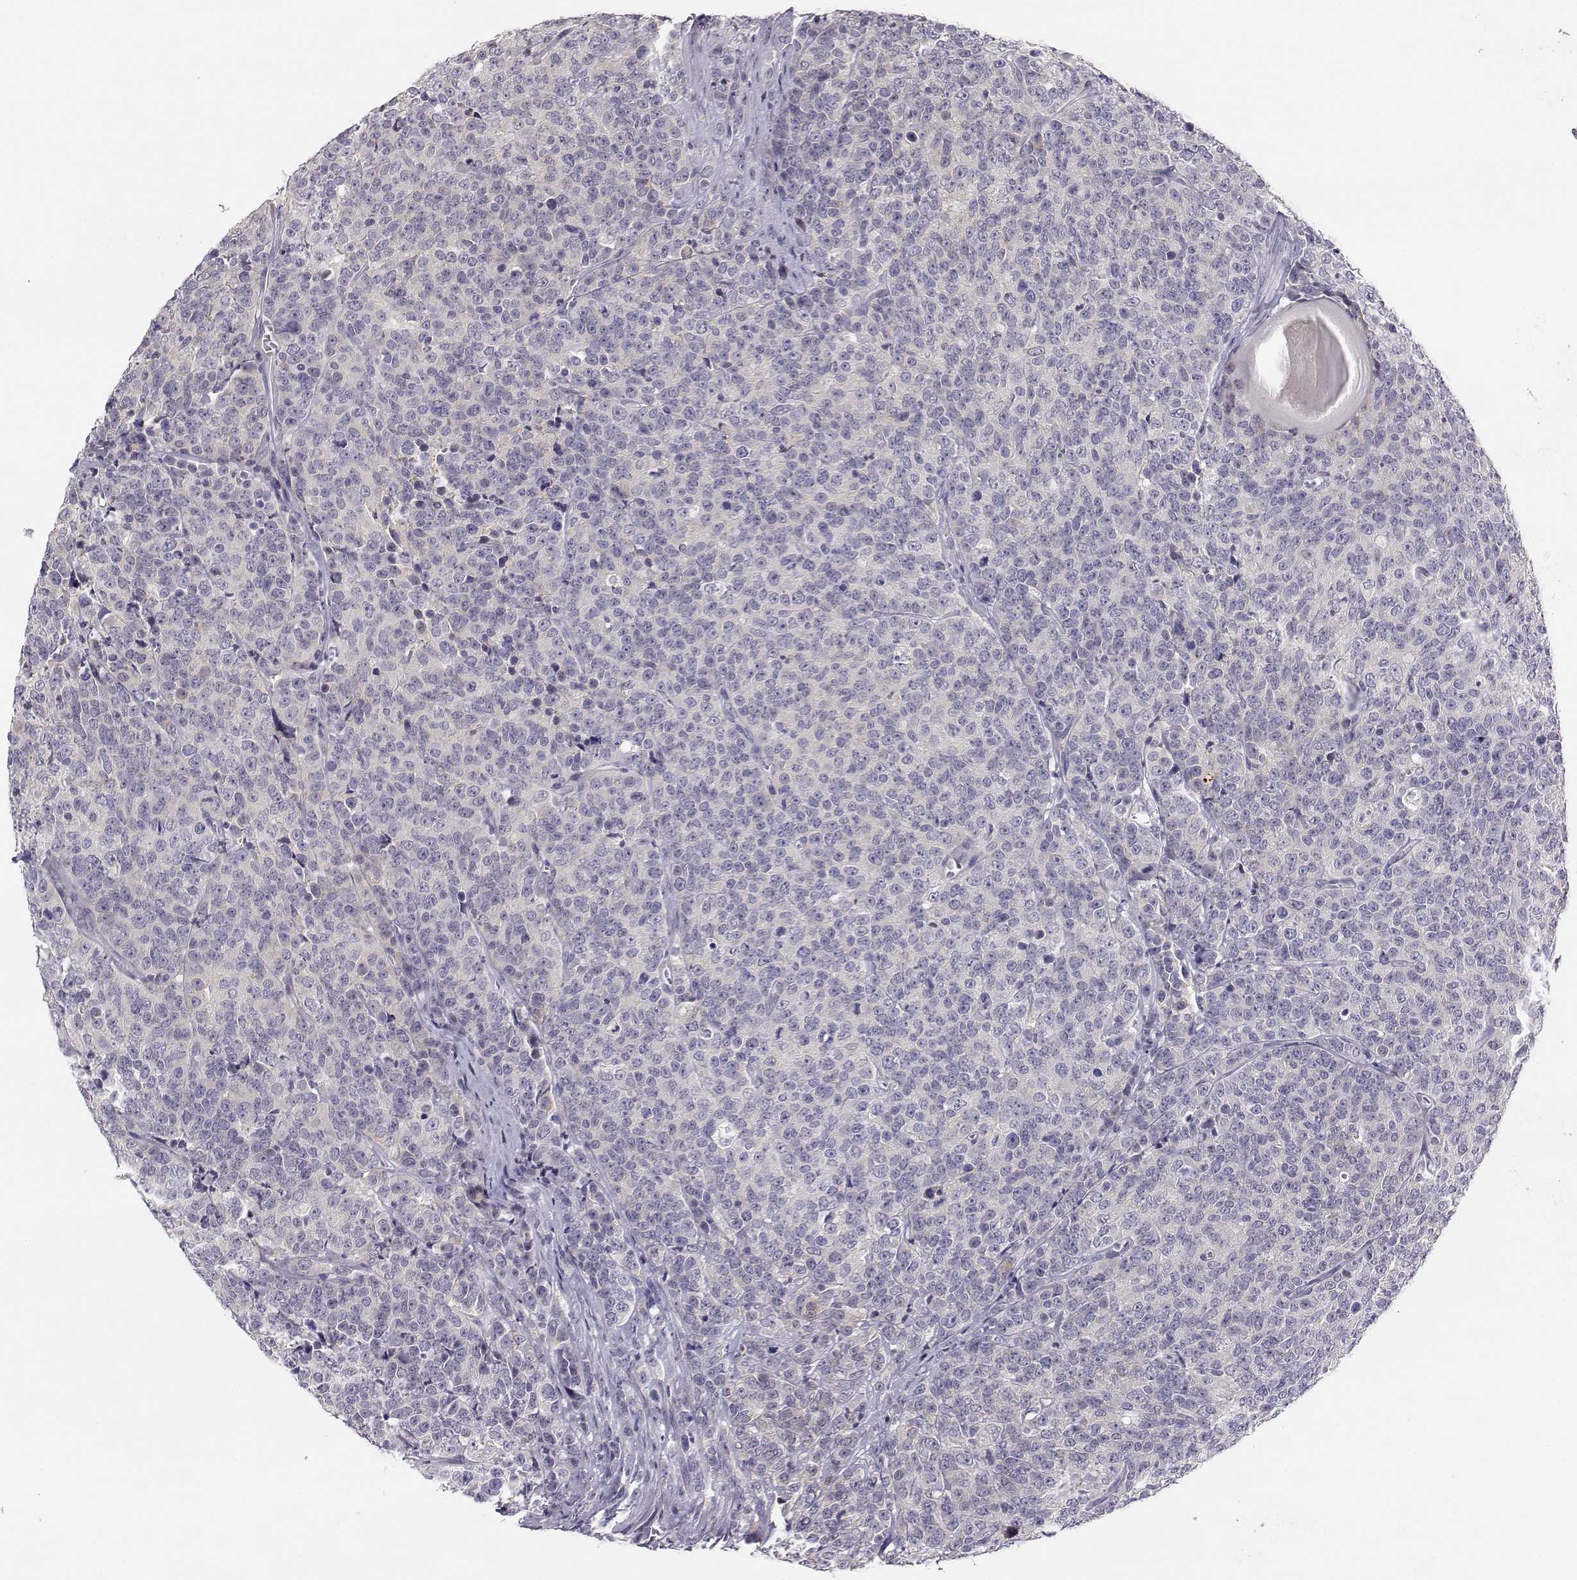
{"staining": {"intensity": "negative", "quantity": "none", "location": "none"}, "tissue": "prostate cancer", "cell_type": "Tumor cells", "image_type": "cancer", "snomed": [{"axis": "morphology", "description": "Adenocarcinoma, NOS"}, {"axis": "topography", "description": "Prostate"}], "caption": "A photomicrograph of human prostate adenocarcinoma is negative for staining in tumor cells.", "gene": "ACSL6", "patient": {"sex": "male", "age": 67}}